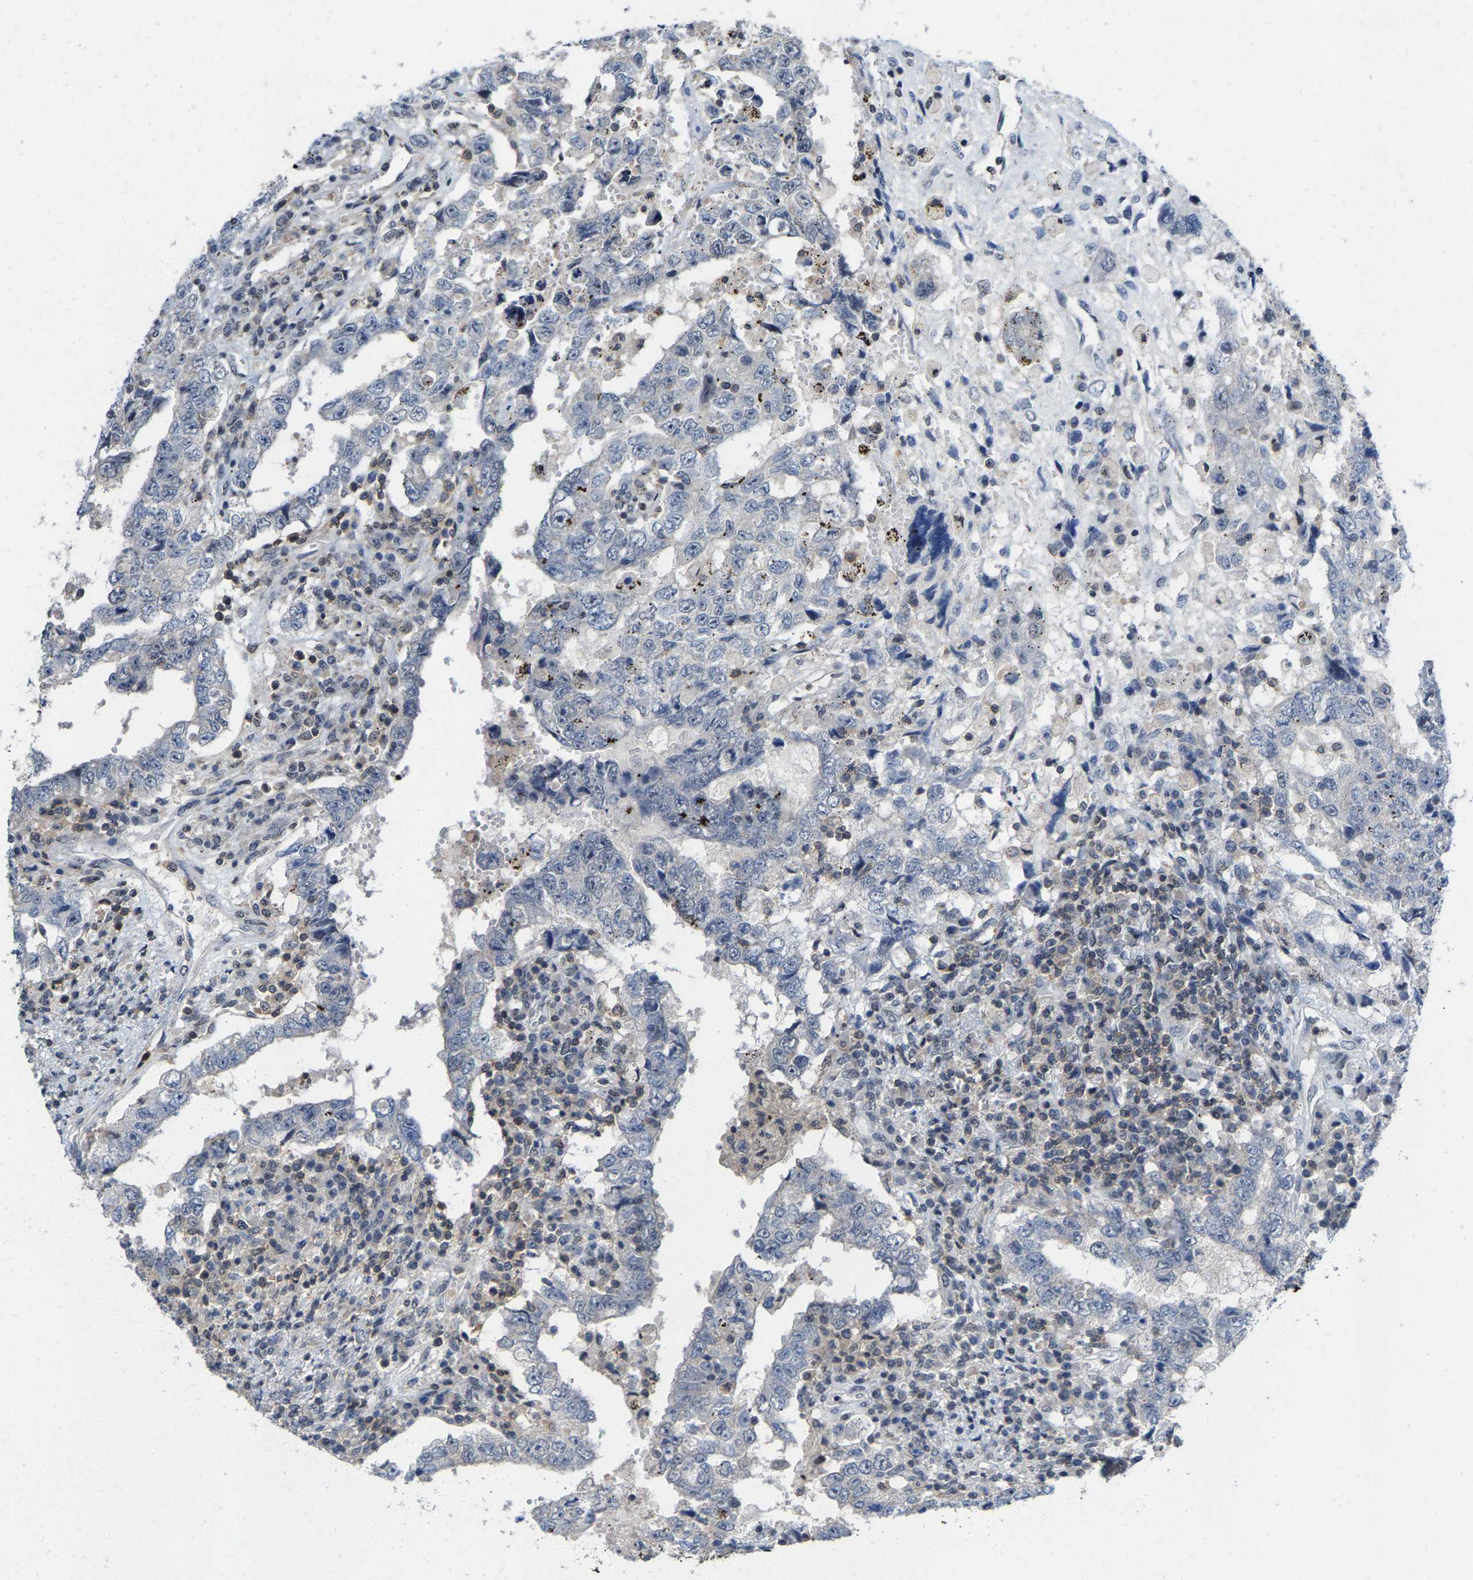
{"staining": {"intensity": "negative", "quantity": "none", "location": "none"}, "tissue": "testis cancer", "cell_type": "Tumor cells", "image_type": "cancer", "snomed": [{"axis": "morphology", "description": "Carcinoma, Embryonal, NOS"}, {"axis": "topography", "description": "Testis"}], "caption": "Tumor cells show no significant protein positivity in testis cancer.", "gene": "FGD3", "patient": {"sex": "male", "age": 26}}